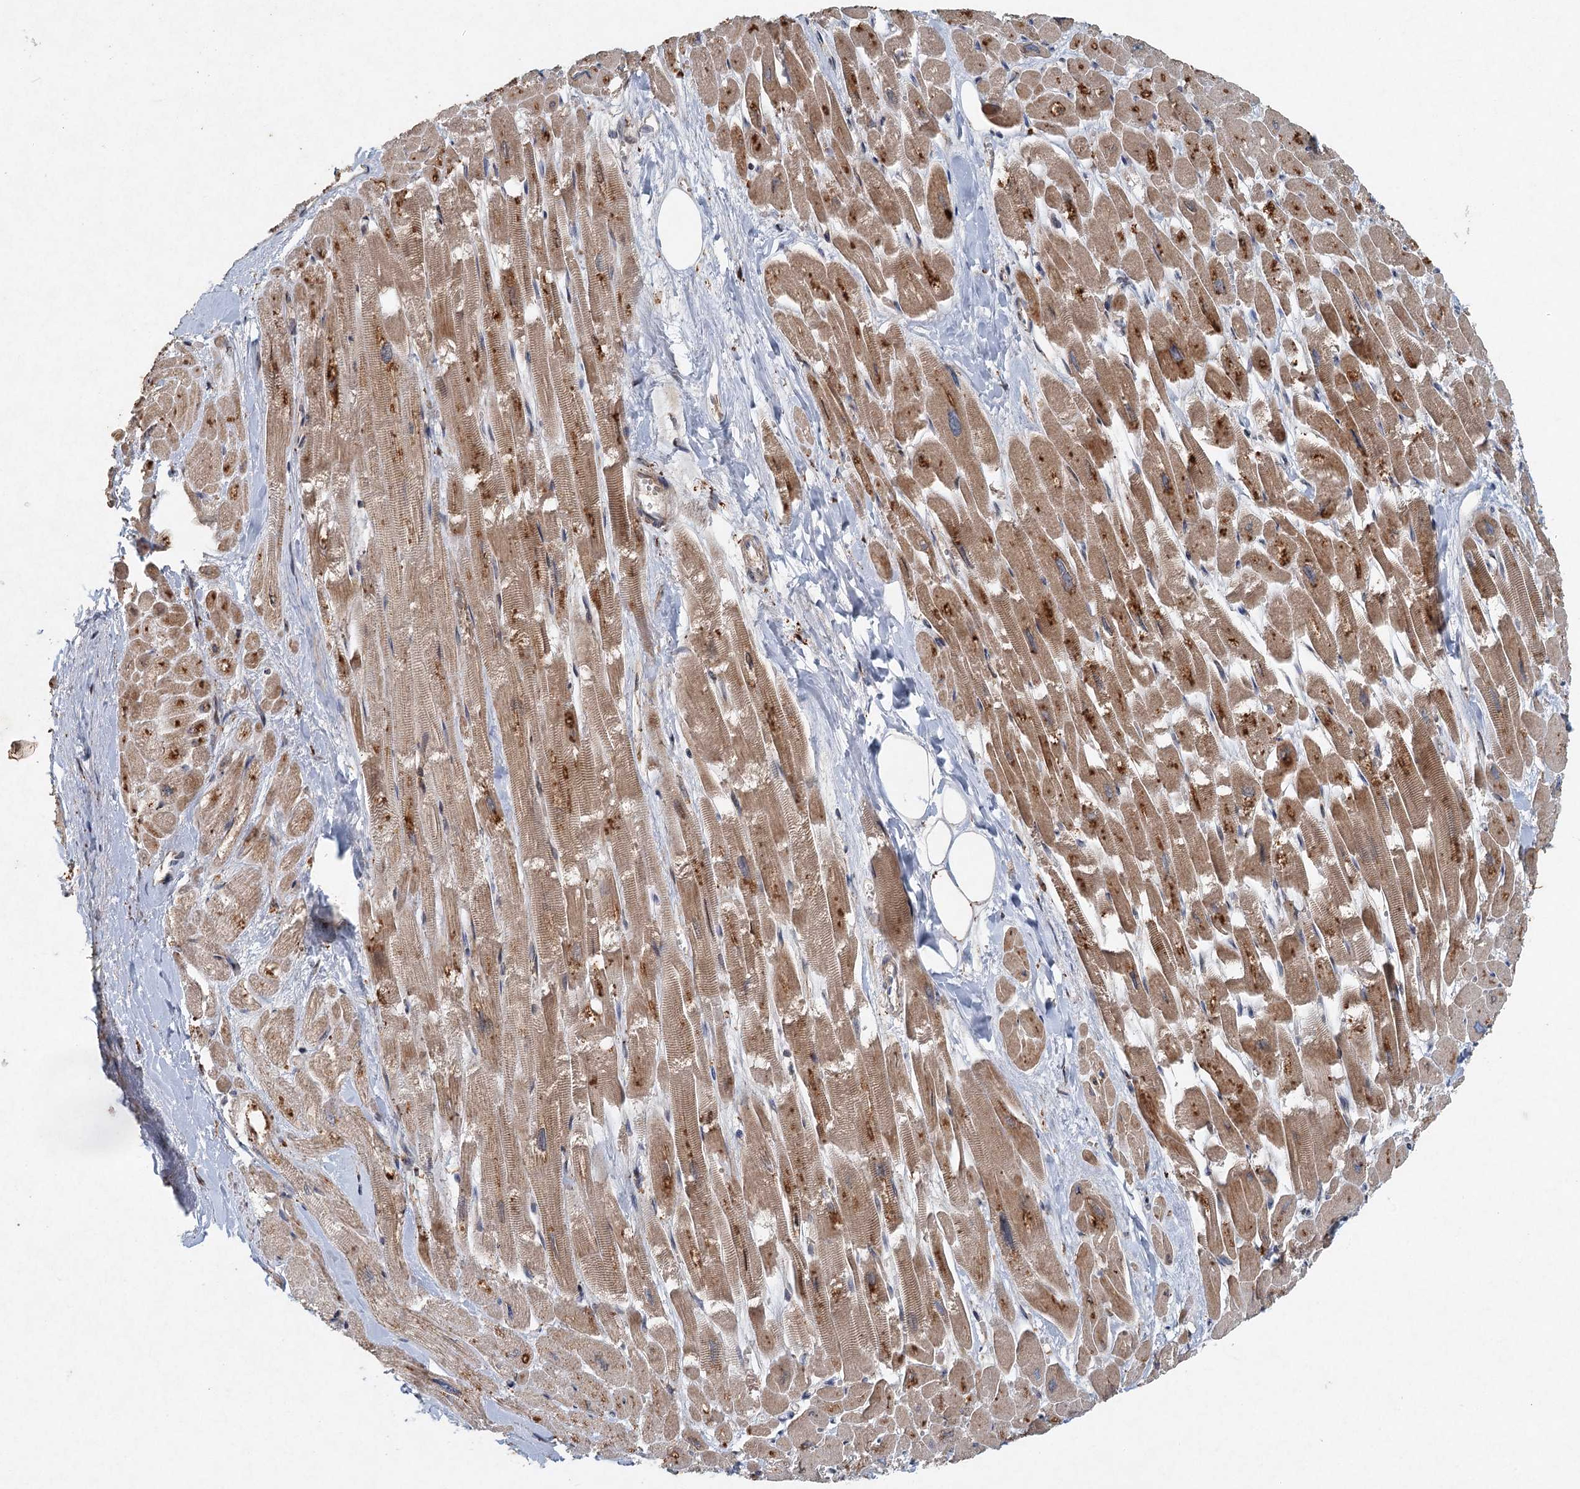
{"staining": {"intensity": "moderate", "quantity": ">75%", "location": "cytoplasmic/membranous"}, "tissue": "heart muscle", "cell_type": "Cardiomyocytes", "image_type": "normal", "snomed": [{"axis": "morphology", "description": "Normal tissue, NOS"}, {"axis": "topography", "description": "Heart"}], "caption": "Protein staining demonstrates moderate cytoplasmic/membranous expression in about >75% of cardiomyocytes in unremarkable heart muscle. (DAB (3,3'-diaminobenzidine) = brown stain, brightfield microscopy at high magnification).", "gene": "SRPX2", "patient": {"sex": "male", "age": 54}}